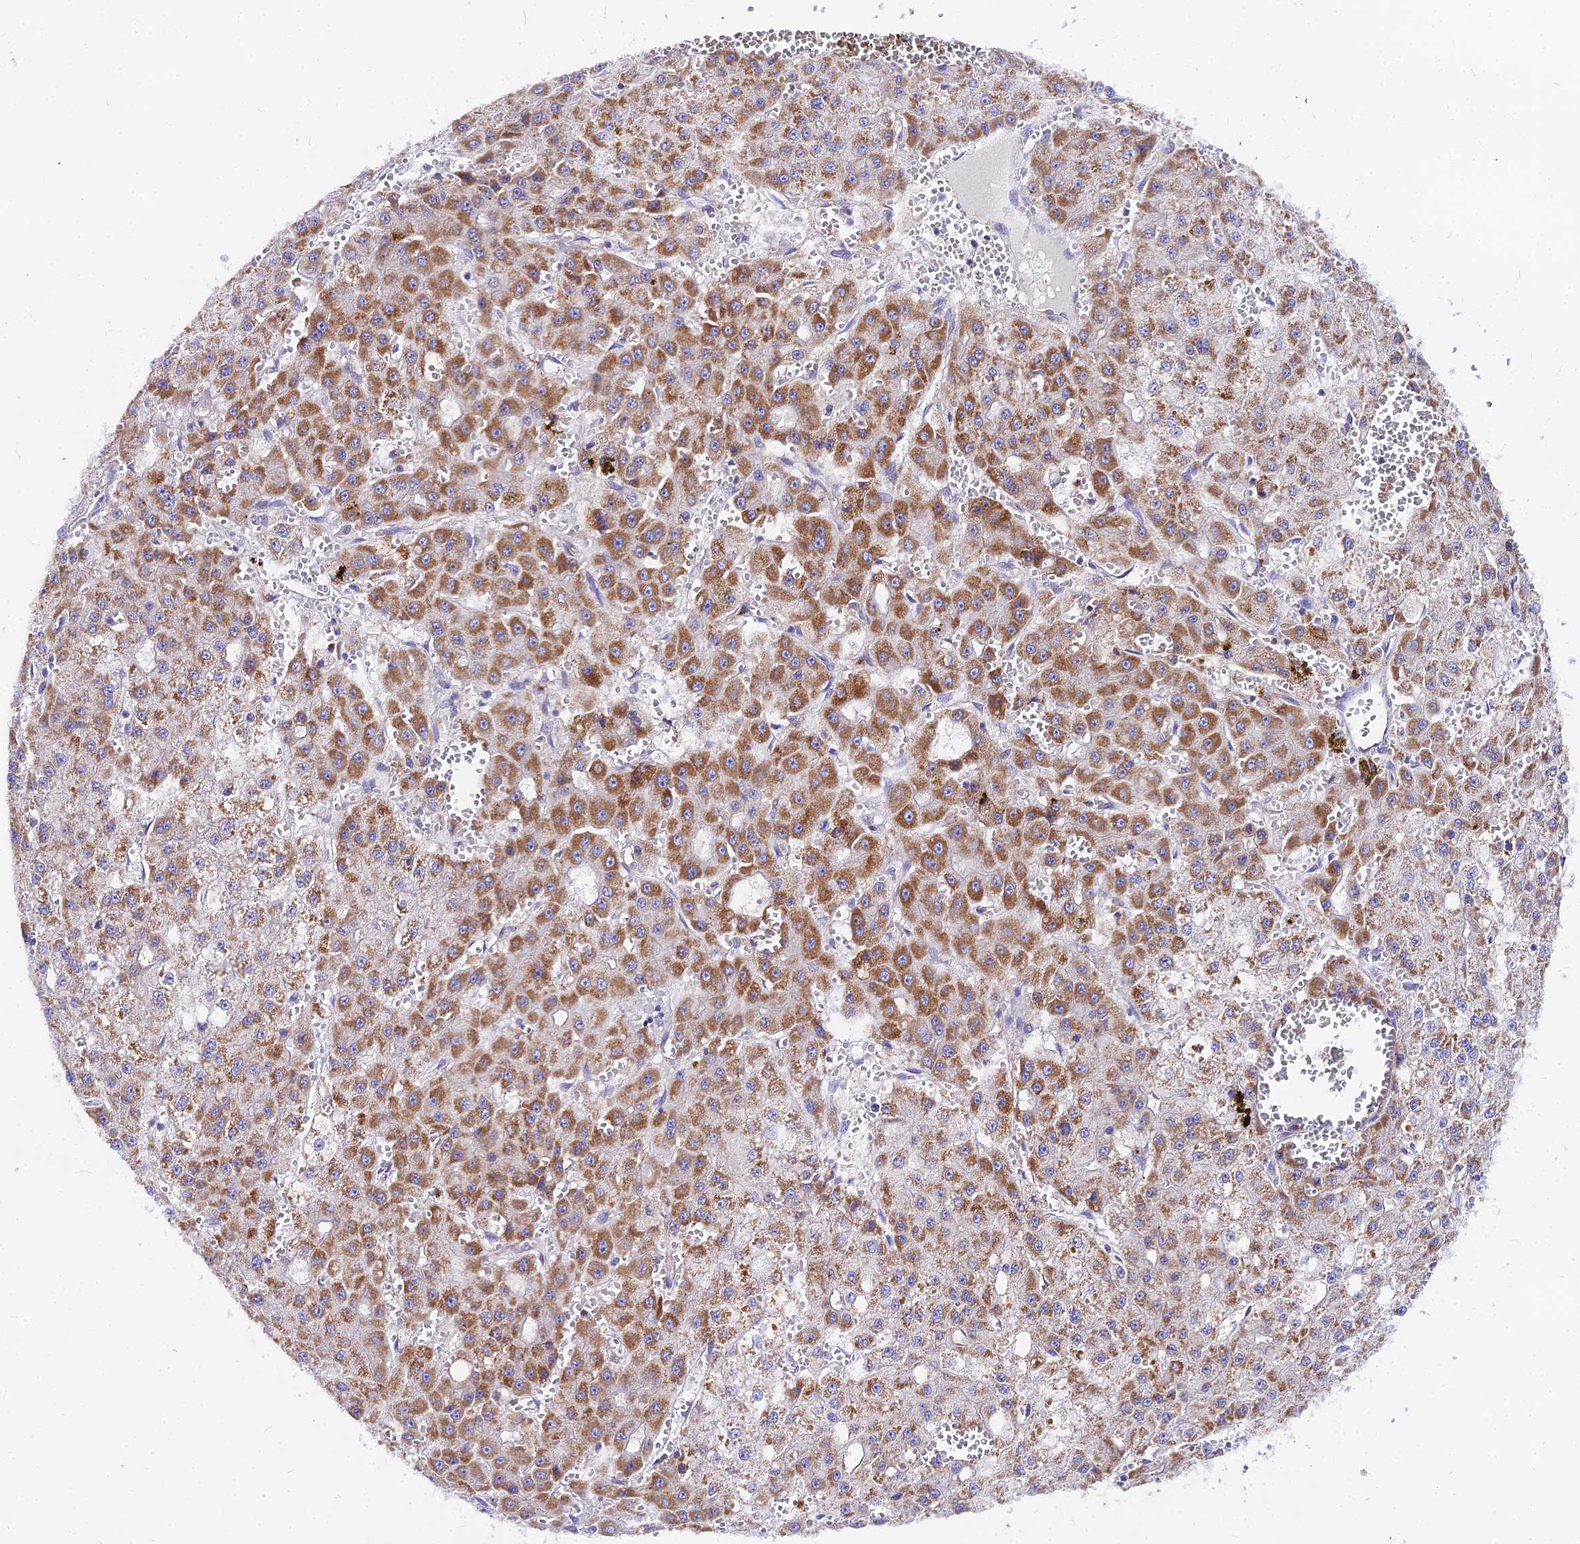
{"staining": {"intensity": "strong", "quantity": ">75%", "location": "cytoplasmic/membranous"}, "tissue": "liver cancer", "cell_type": "Tumor cells", "image_type": "cancer", "snomed": [{"axis": "morphology", "description": "Carcinoma, Hepatocellular, NOS"}, {"axis": "topography", "description": "Liver"}], "caption": "This image exhibits IHC staining of human liver cancer (hepatocellular carcinoma), with high strong cytoplasmic/membranous staining in approximately >75% of tumor cells.", "gene": "GLYAT", "patient": {"sex": "male", "age": 47}}